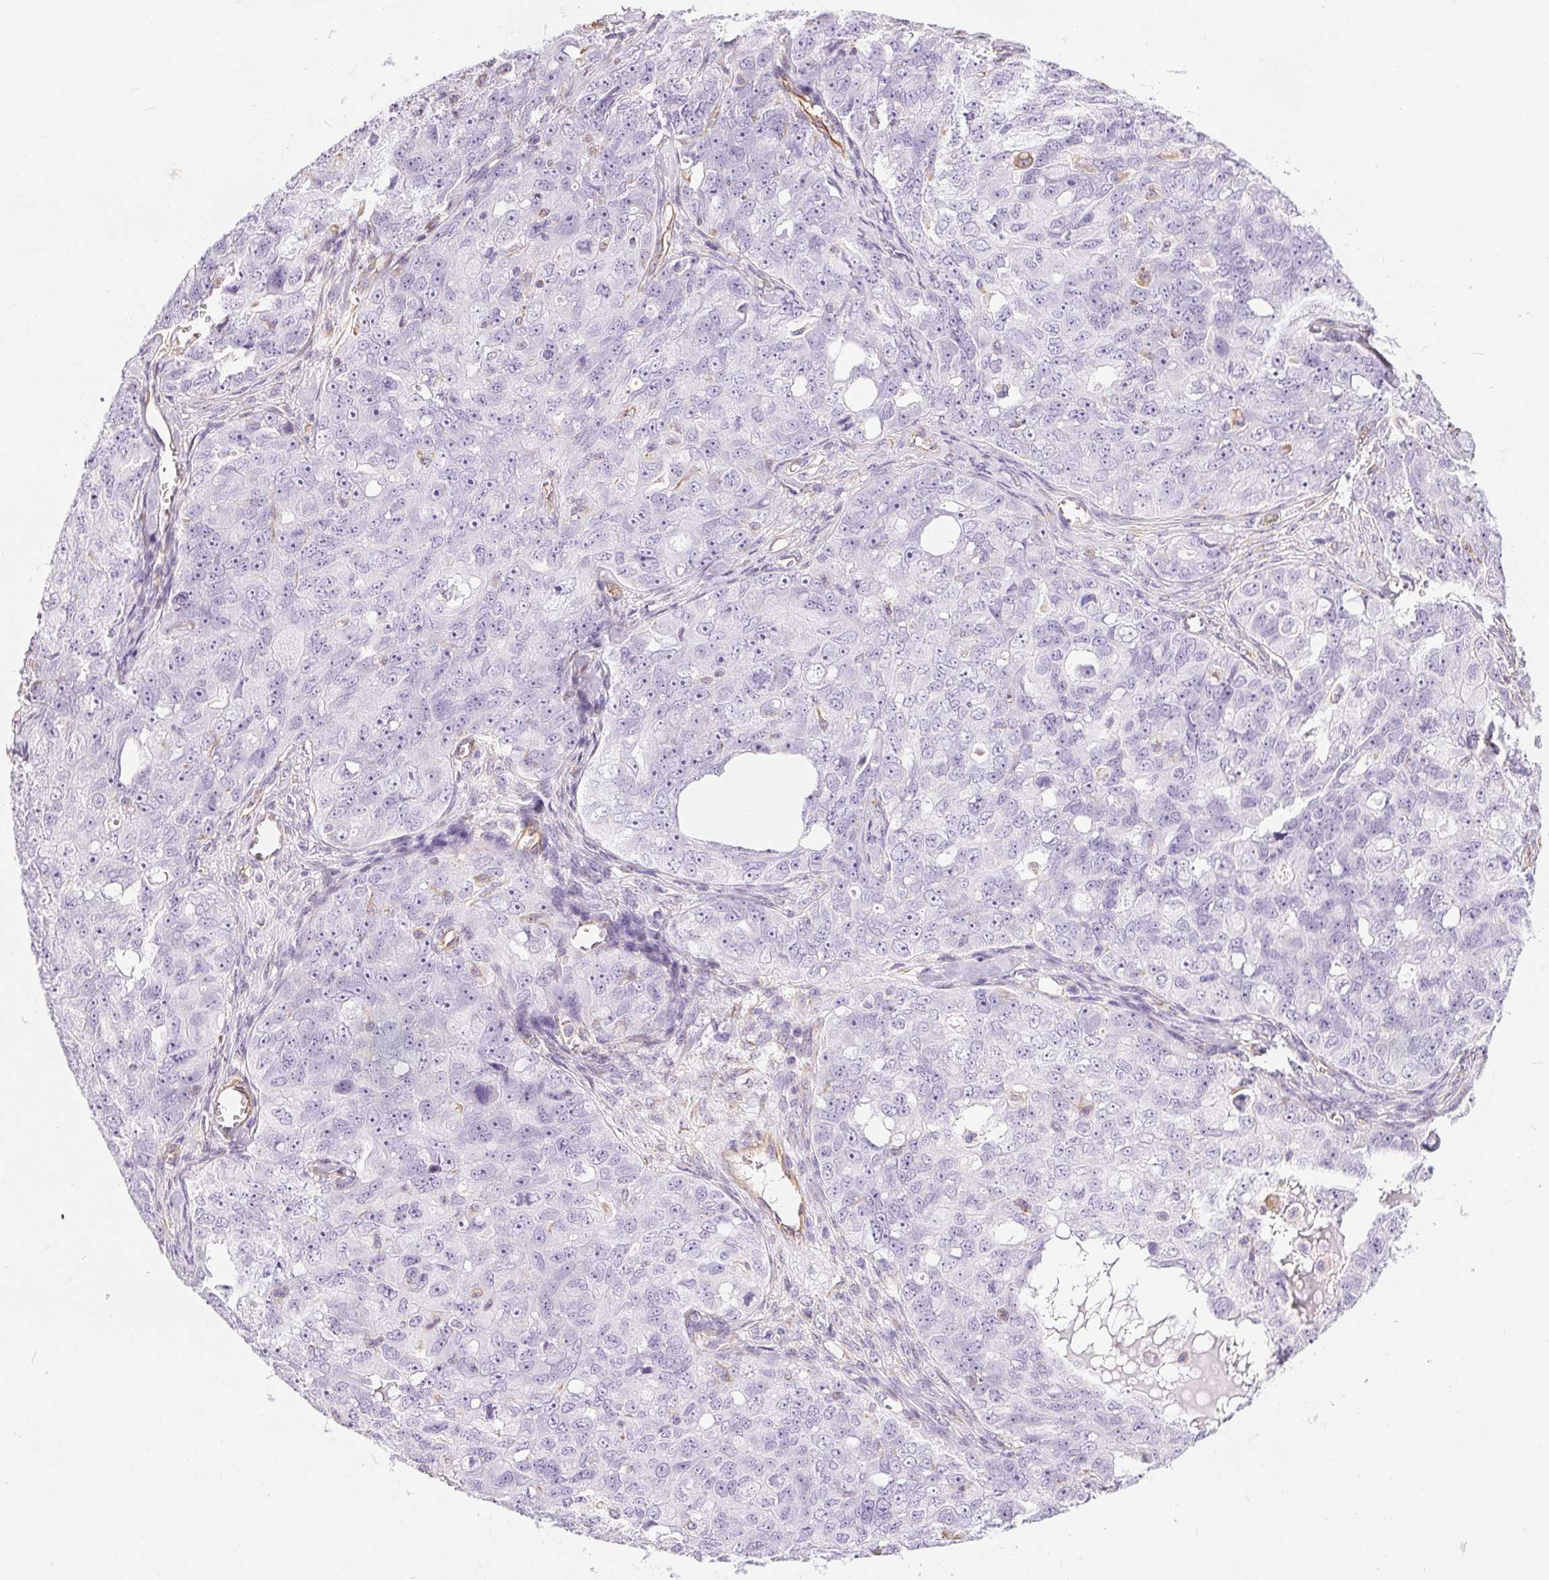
{"staining": {"intensity": "negative", "quantity": "none", "location": "none"}, "tissue": "ovarian cancer", "cell_type": "Tumor cells", "image_type": "cancer", "snomed": [{"axis": "morphology", "description": "Carcinoma, endometroid"}, {"axis": "topography", "description": "Ovary"}], "caption": "This image is of ovarian endometroid carcinoma stained with IHC to label a protein in brown with the nuclei are counter-stained blue. There is no positivity in tumor cells.", "gene": "GFAP", "patient": {"sex": "female", "age": 70}}